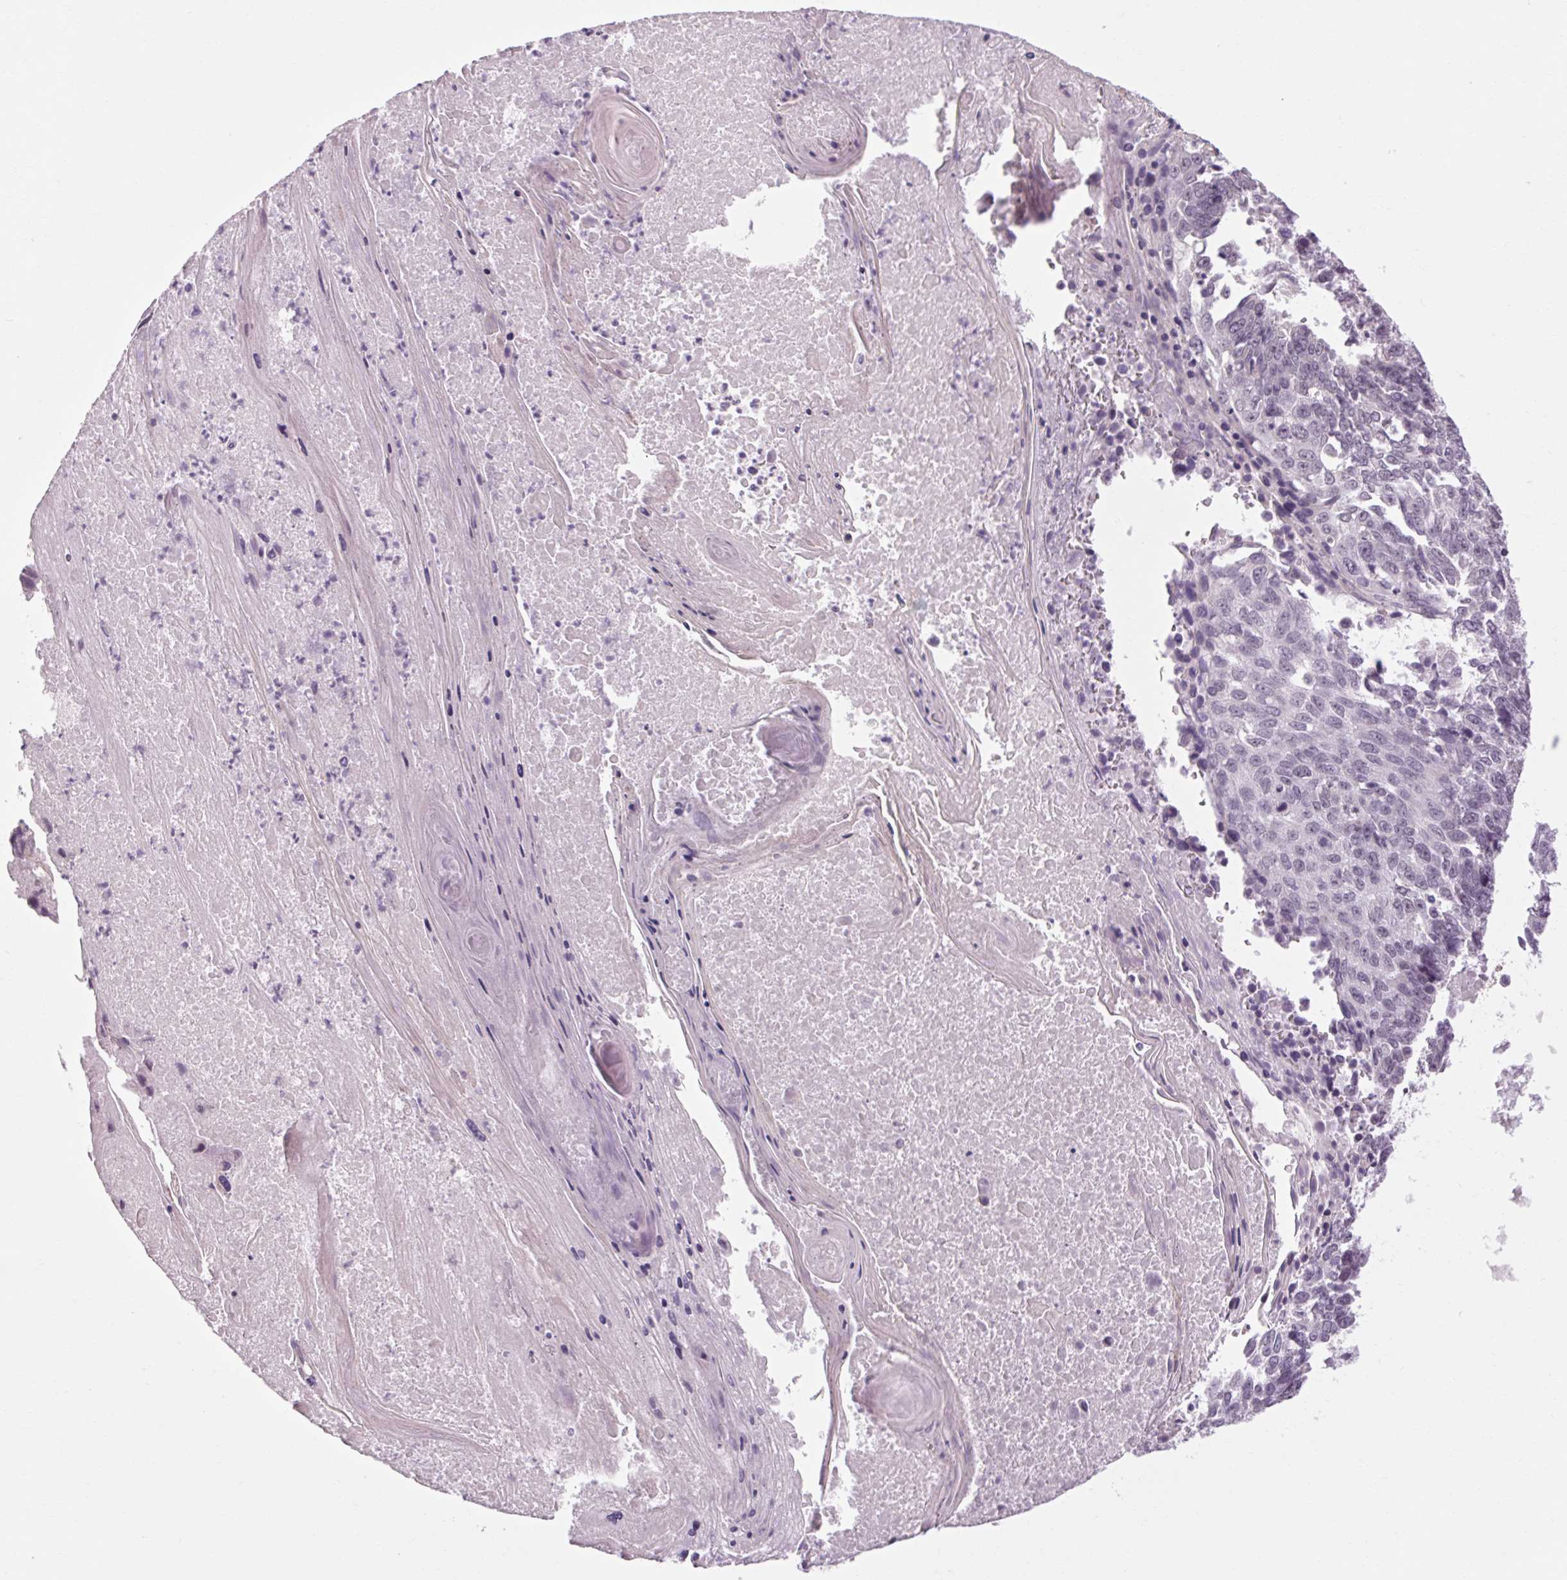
{"staining": {"intensity": "negative", "quantity": "none", "location": "none"}, "tissue": "lung cancer", "cell_type": "Tumor cells", "image_type": "cancer", "snomed": [{"axis": "morphology", "description": "Squamous cell carcinoma, NOS"}, {"axis": "topography", "description": "Lung"}], "caption": "Immunohistochemistry (IHC) histopathology image of human lung cancer stained for a protein (brown), which shows no positivity in tumor cells.", "gene": "KLHL40", "patient": {"sex": "male", "age": 73}}